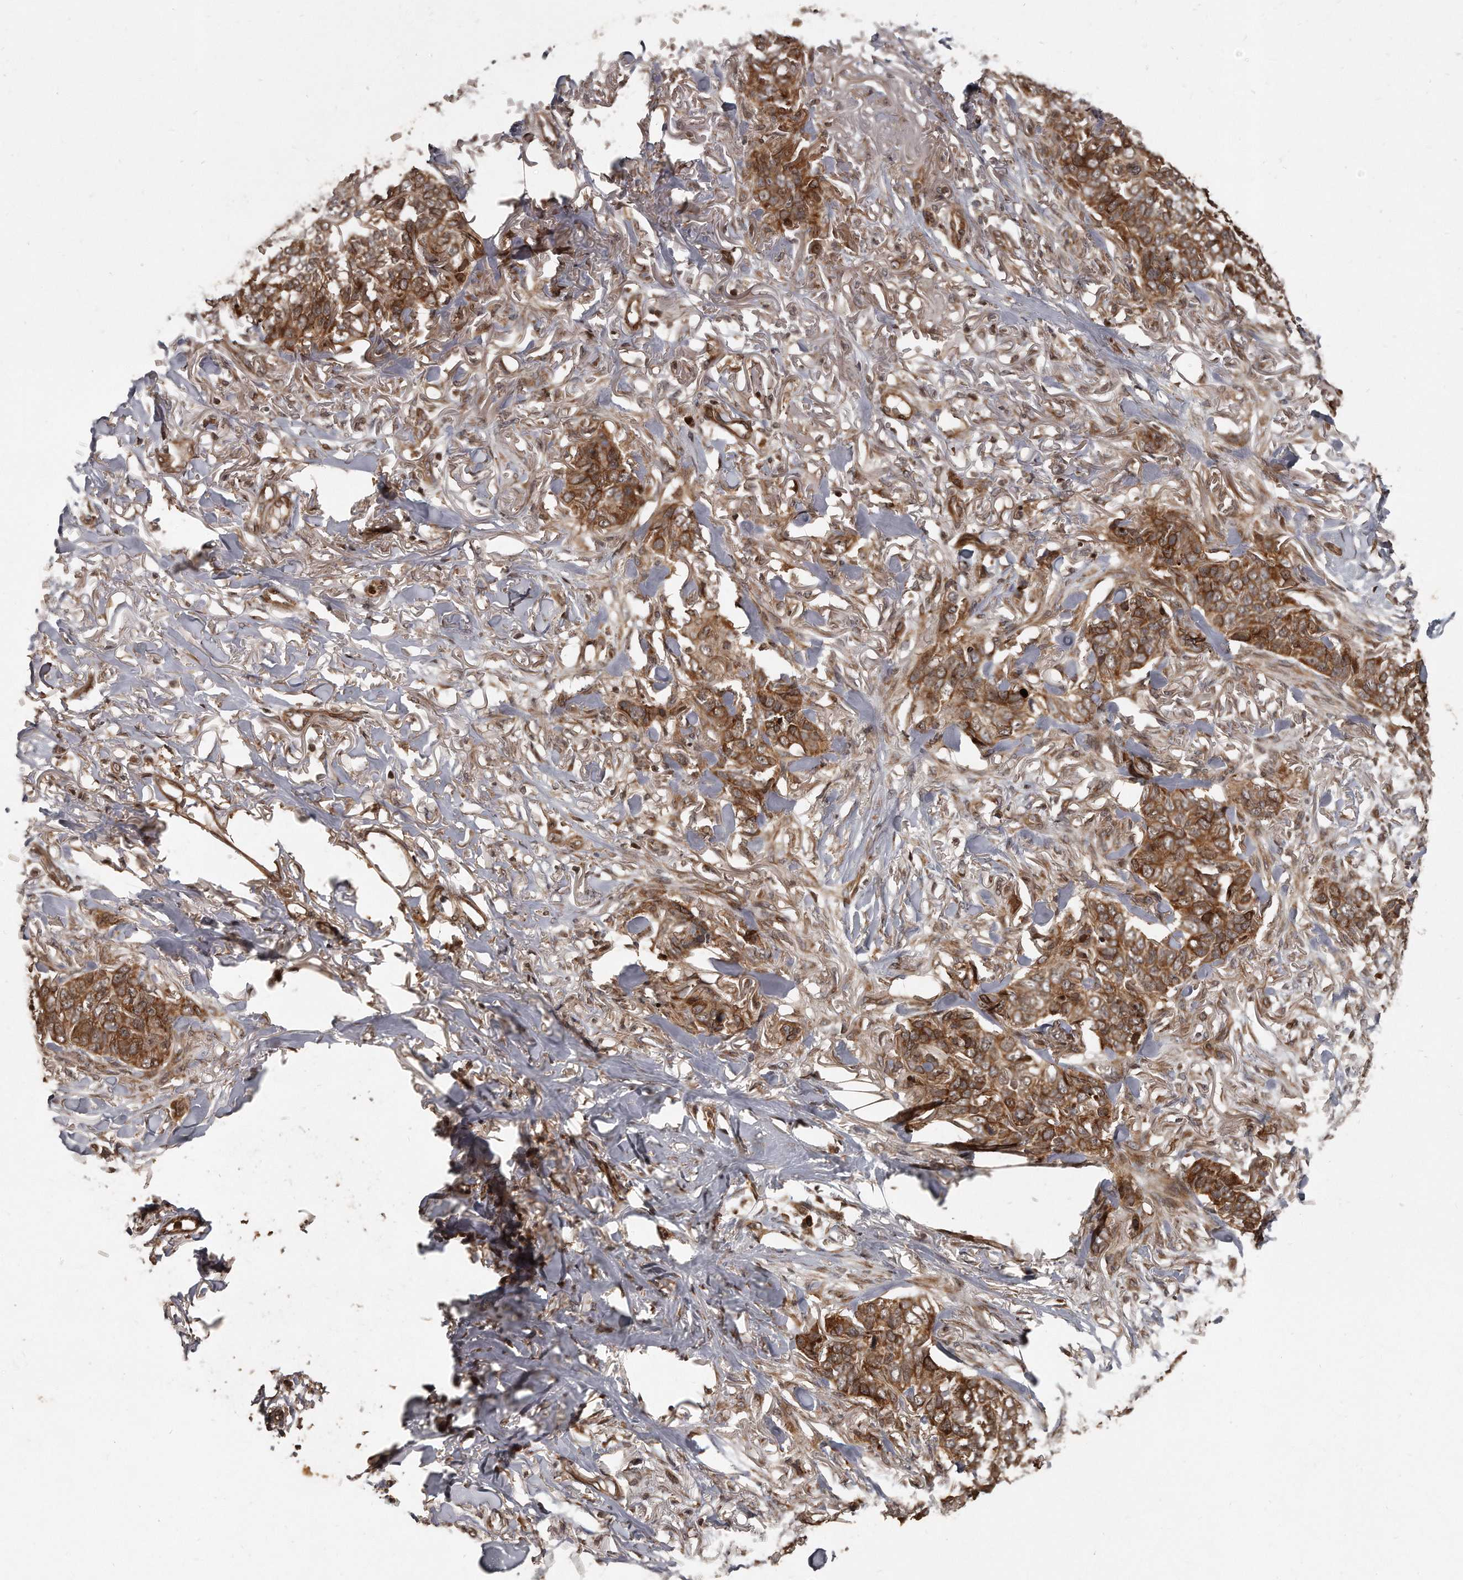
{"staining": {"intensity": "strong", "quantity": ">75%", "location": "cytoplasmic/membranous"}, "tissue": "skin cancer", "cell_type": "Tumor cells", "image_type": "cancer", "snomed": [{"axis": "morphology", "description": "Normal tissue, NOS"}, {"axis": "morphology", "description": "Basal cell carcinoma"}, {"axis": "topography", "description": "Skin"}], "caption": "Human skin cancer stained for a protein (brown) reveals strong cytoplasmic/membranous positive expression in about >75% of tumor cells.", "gene": "GCH1", "patient": {"sex": "male", "age": 77}}